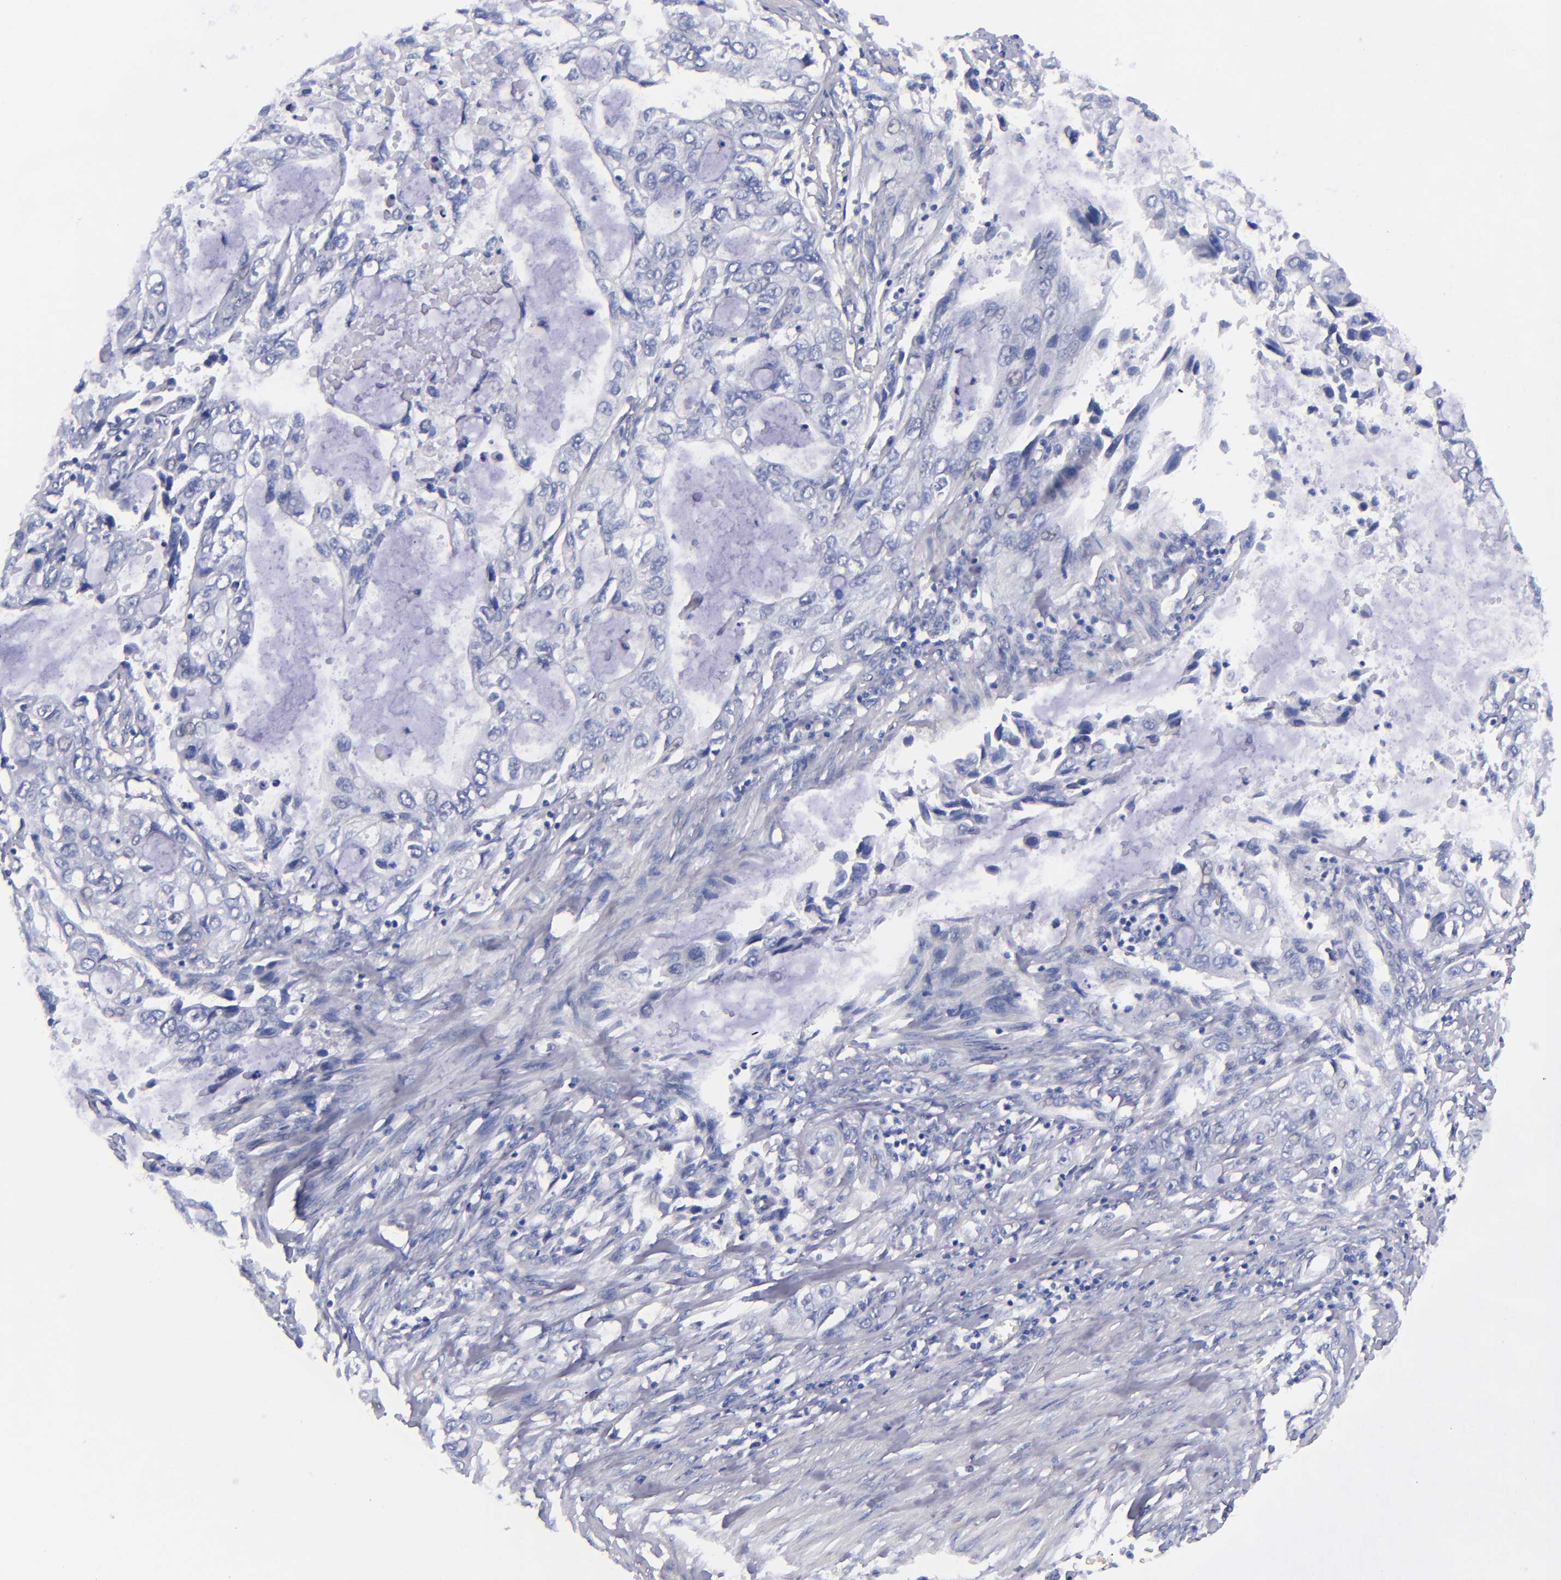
{"staining": {"intensity": "negative", "quantity": "none", "location": "none"}, "tissue": "stomach cancer", "cell_type": "Tumor cells", "image_type": "cancer", "snomed": [{"axis": "morphology", "description": "Adenocarcinoma, NOS"}, {"axis": "topography", "description": "Stomach, upper"}], "caption": "The photomicrograph shows no staining of tumor cells in stomach cancer (adenocarcinoma). (DAB IHC, high magnification).", "gene": "MCM7", "patient": {"sex": "female", "age": 52}}